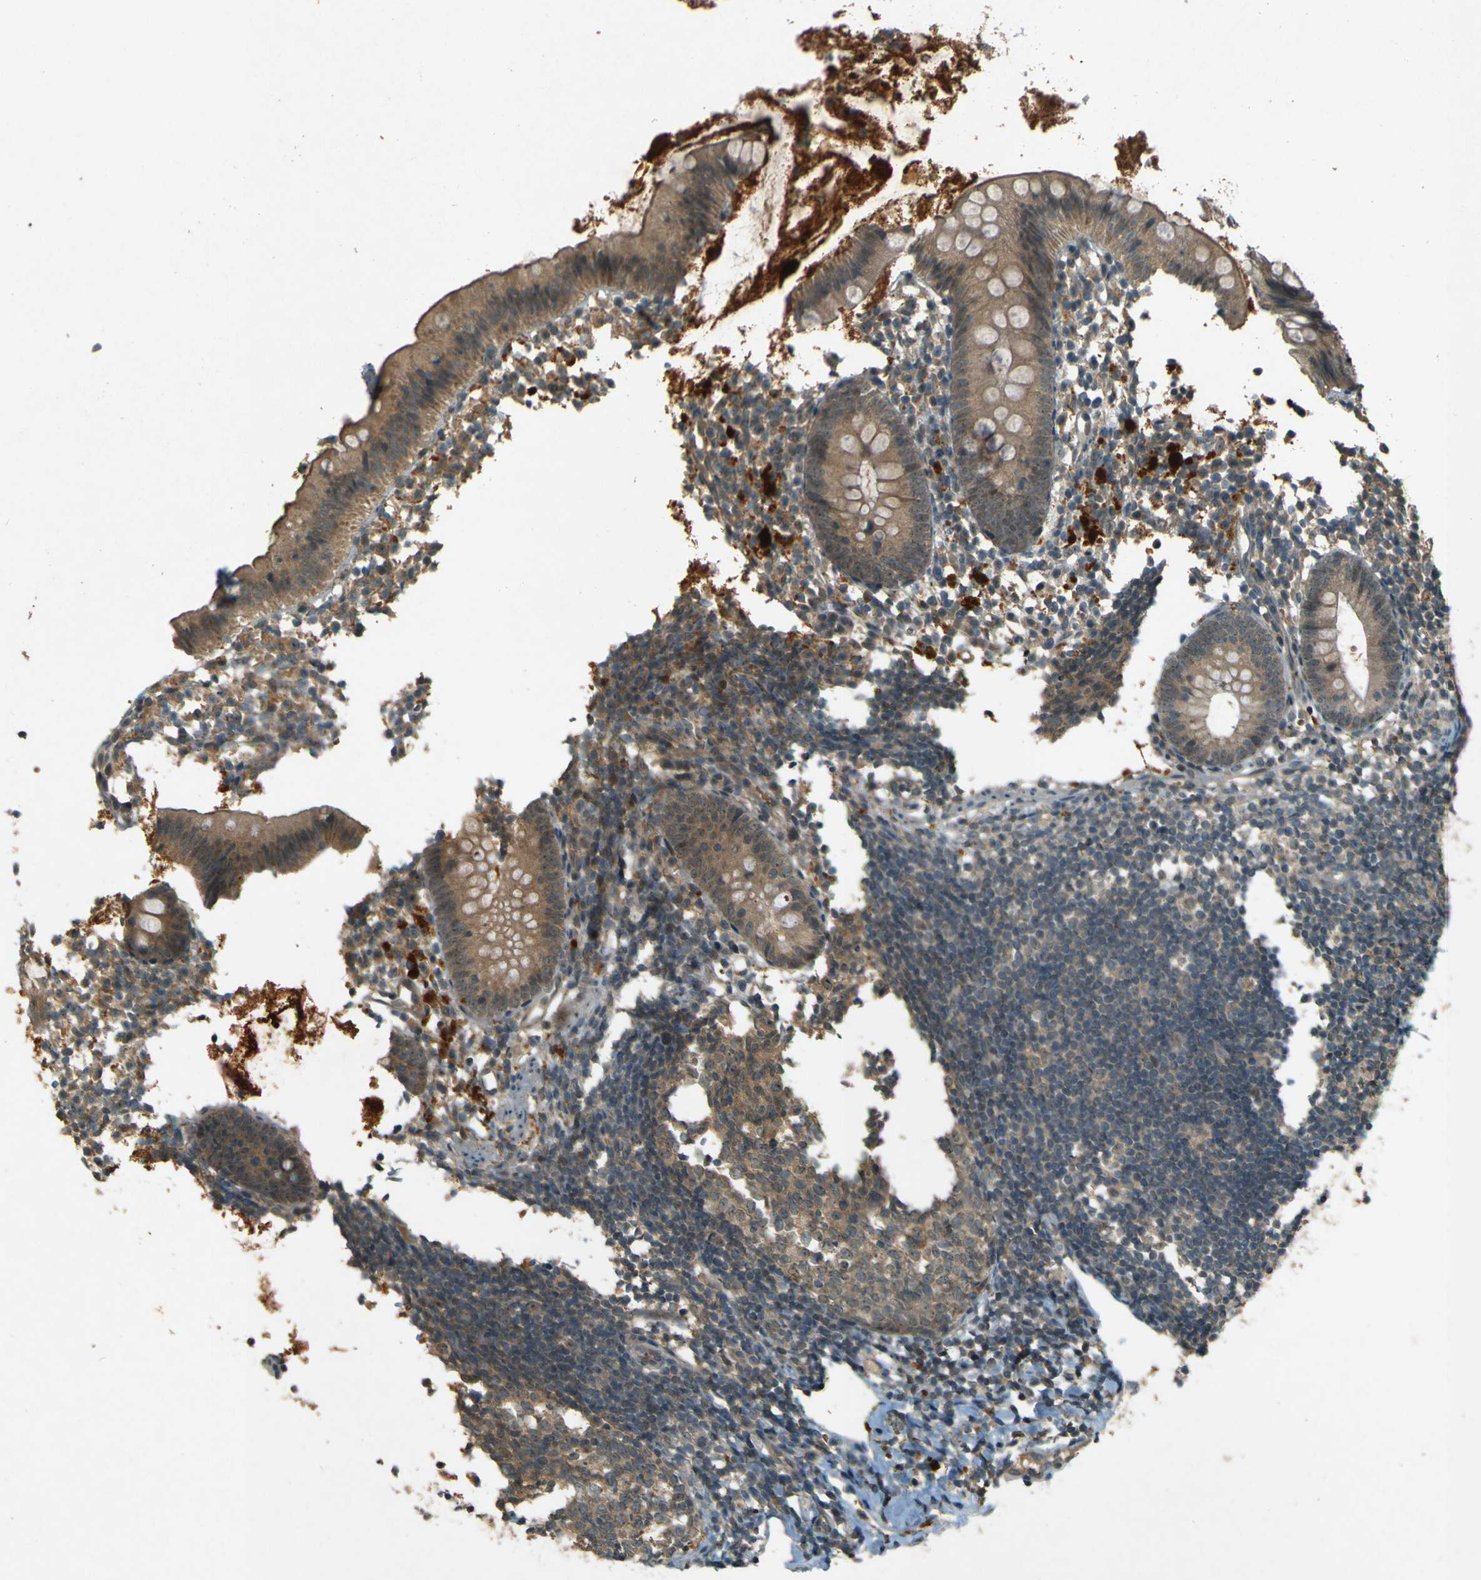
{"staining": {"intensity": "moderate", "quantity": ">75%", "location": "cytoplasmic/membranous"}, "tissue": "appendix", "cell_type": "Glandular cells", "image_type": "normal", "snomed": [{"axis": "morphology", "description": "Normal tissue, NOS"}, {"axis": "topography", "description": "Appendix"}], "caption": "Protein analysis of benign appendix reveals moderate cytoplasmic/membranous positivity in about >75% of glandular cells. (brown staining indicates protein expression, while blue staining denotes nuclei).", "gene": "MPDZ", "patient": {"sex": "female", "age": 20}}